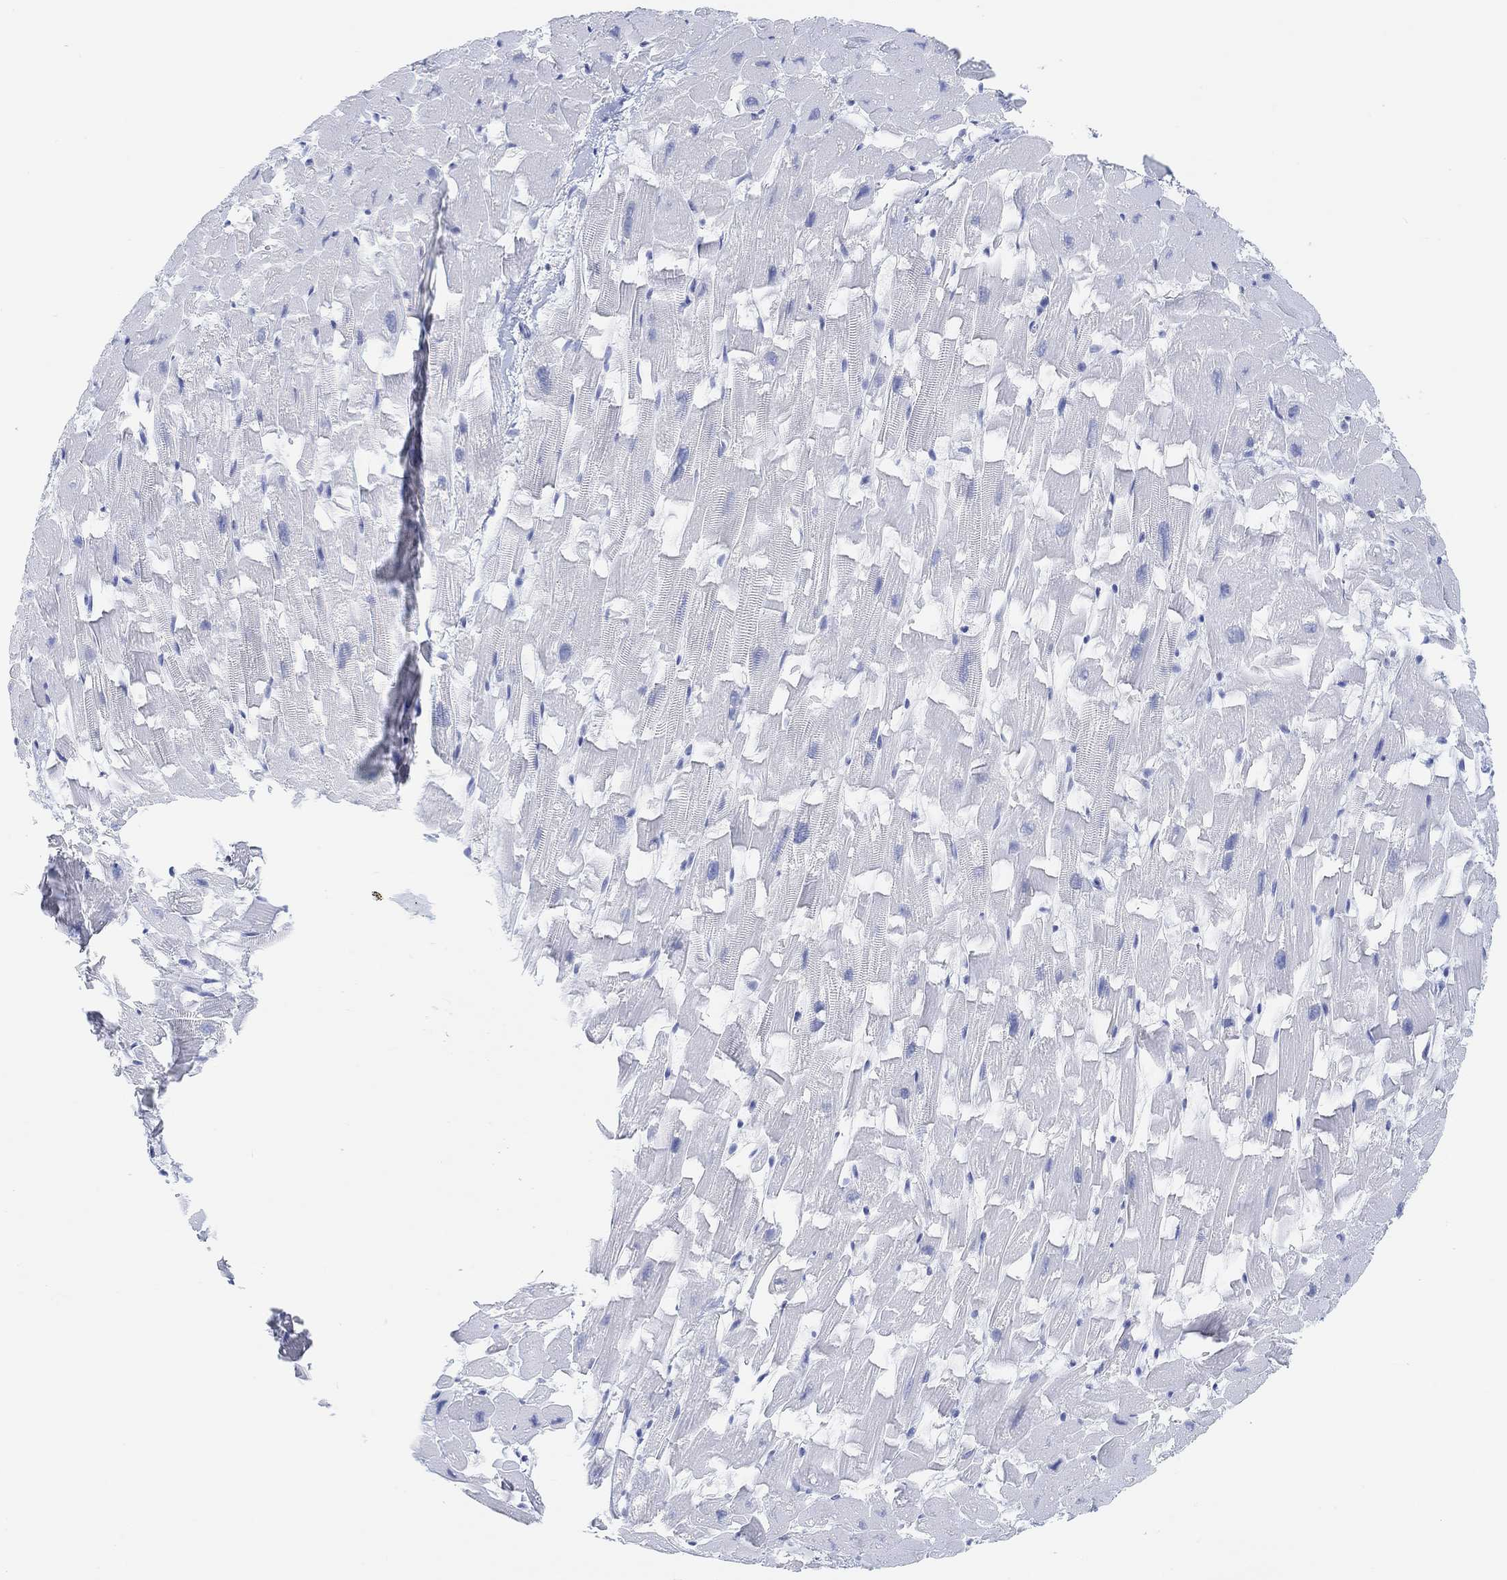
{"staining": {"intensity": "negative", "quantity": "none", "location": "none"}, "tissue": "heart muscle", "cell_type": "Cardiomyocytes", "image_type": "normal", "snomed": [{"axis": "morphology", "description": "Normal tissue, NOS"}, {"axis": "topography", "description": "Heart"}], "caption": "IHC image of normal heart muscle: heart muscle stained with DAB (3,3'-diaminobenzidine) reveals no significant protein expression in cardiomyocytes. Brightfield microscopy of IHC stained with DAB (3,3'-diaminobenzidine) (brown) and hematoxylin (blue), captured at high magnification.", "gene": "MUC1", "patient": {"sex": "female", "age": 64}}